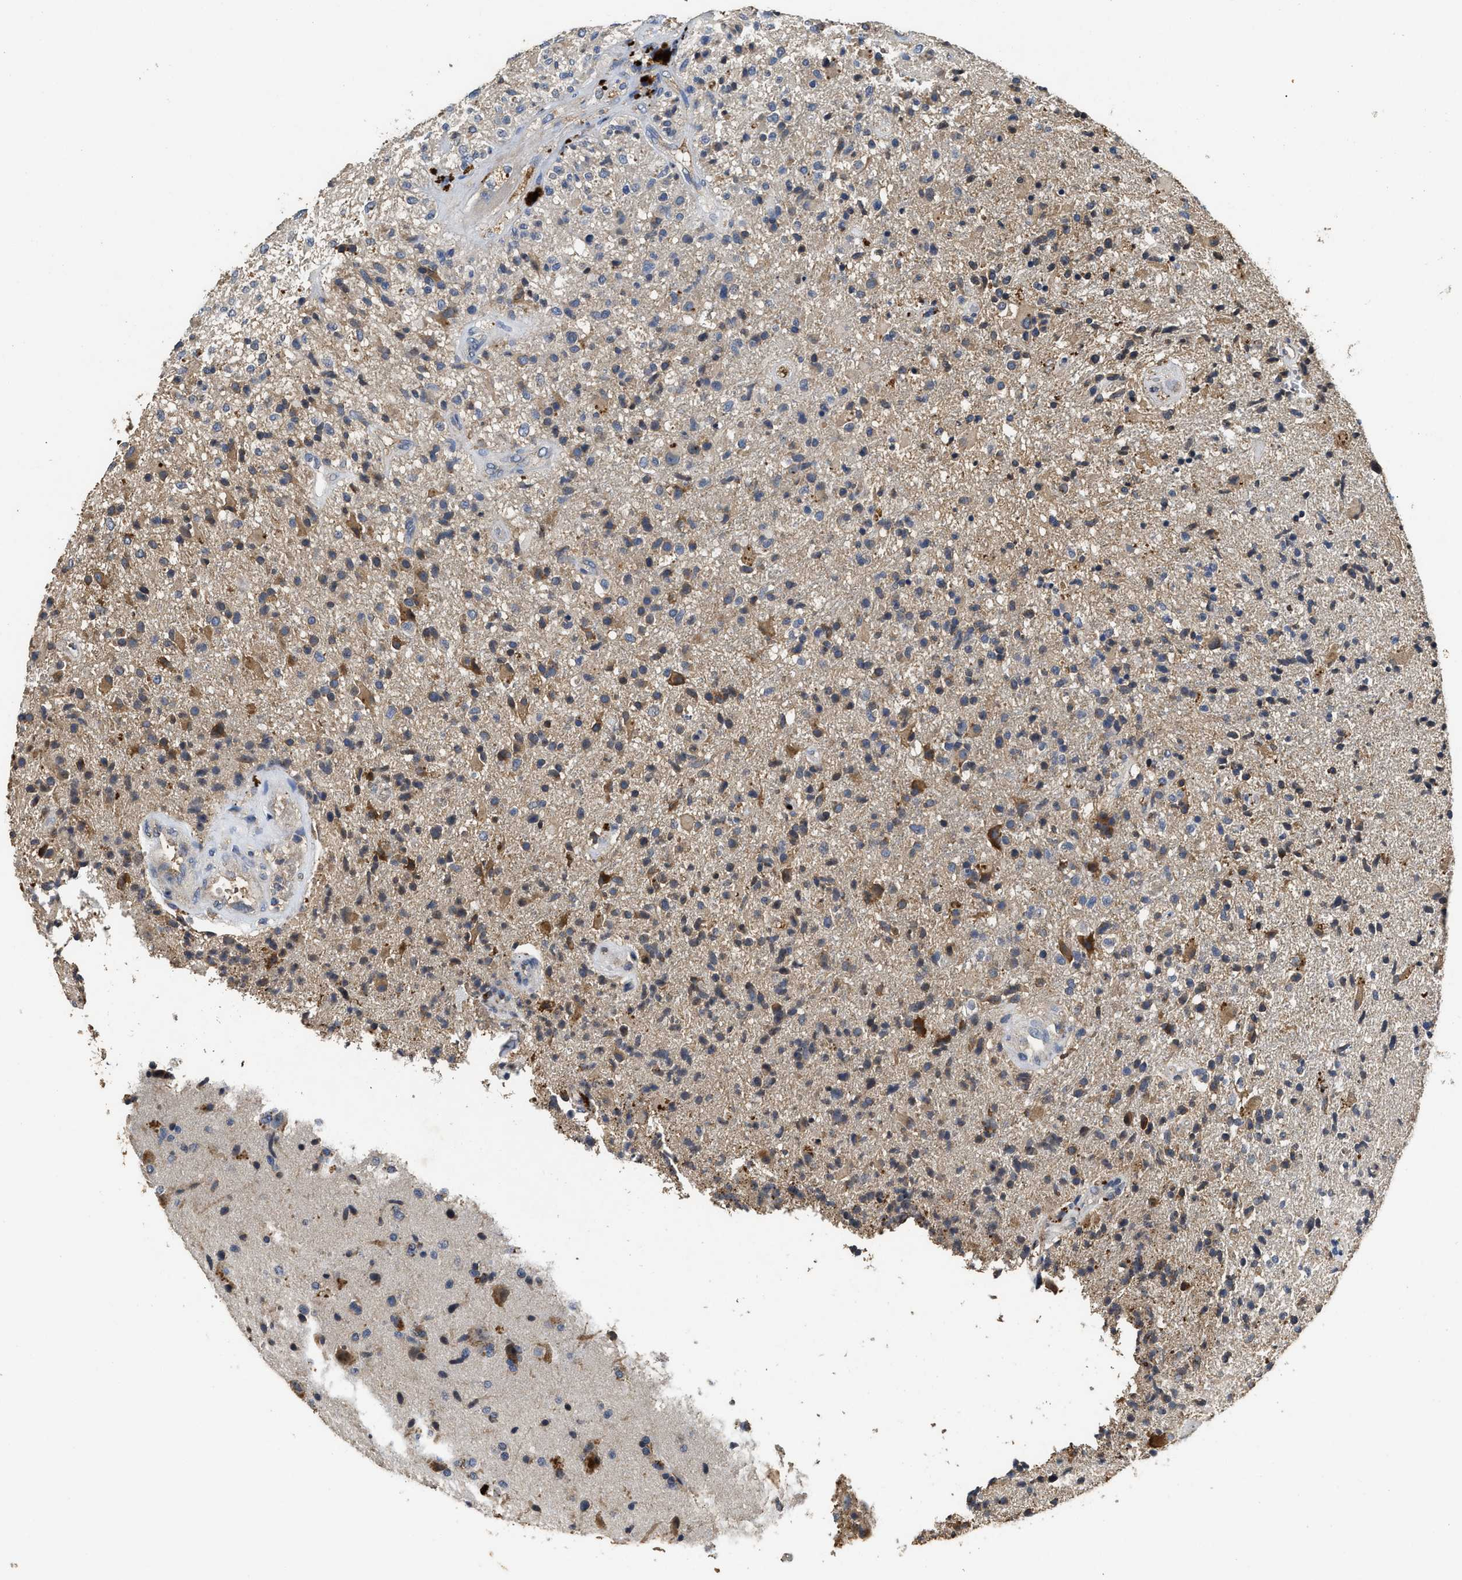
{"staining": {"intensity": "moderate", "quantity": "25%-75%", "location": "cytoplasmic/membranous"}, "tissue": "glioma", "cell_type": "Tumor cells", "image_type": "cancer", "snomed": [{"axis": "morphology", "description": "Glioma, malignant, High grade"}, {"axis": "topography", "description": "Brain"}], "caption": "Moderate cytoplasmic/membranous protein expression is seen in approximately 25%-75% of tumor cells in malignant glioma (high-grade).", "gene": "C3", "patient": {"sex": "male", "age": 72}}